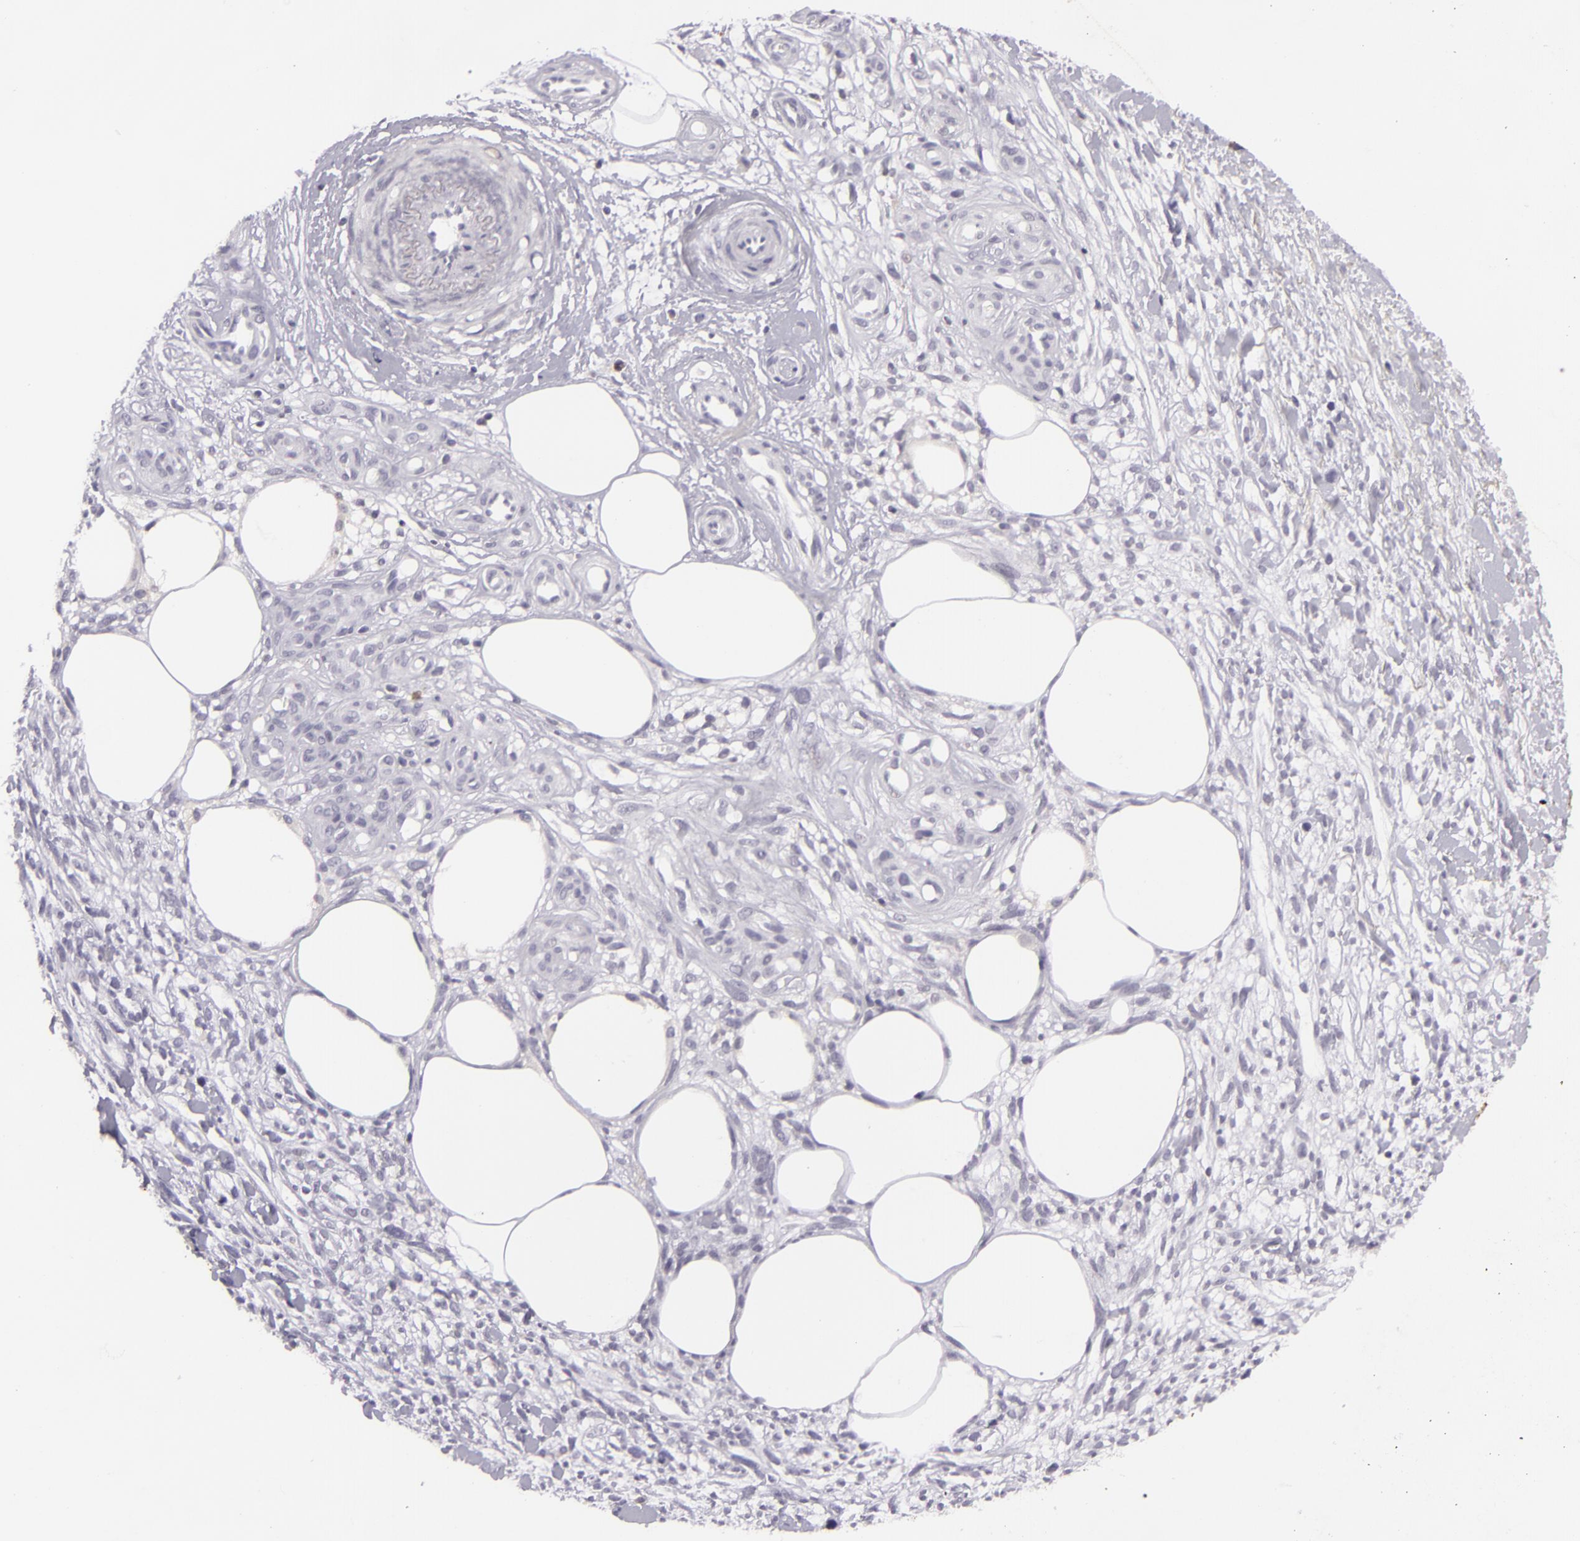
{"staining": {"intensity": "negative", "quantity": "none", "location": "none"}, "tissue": "melanoma", "cell_type": "Tumor cells", "image_type": "cancer", "snomed": [{"axis": "morphology", "description": "Malignant melanoma, NOS"}, {"axis": "topography", "description": "Skin"}], "caption": "A photomicrograph of malignant melanoma stained for a protein shows no brown staining in tumor cells. (DAB (3,3'-diaminobenzidine) immunohistochemistry (IHC), high magnification).", "gene": "KCNAB2", "patient": {"sex": "female", "age": 85}}